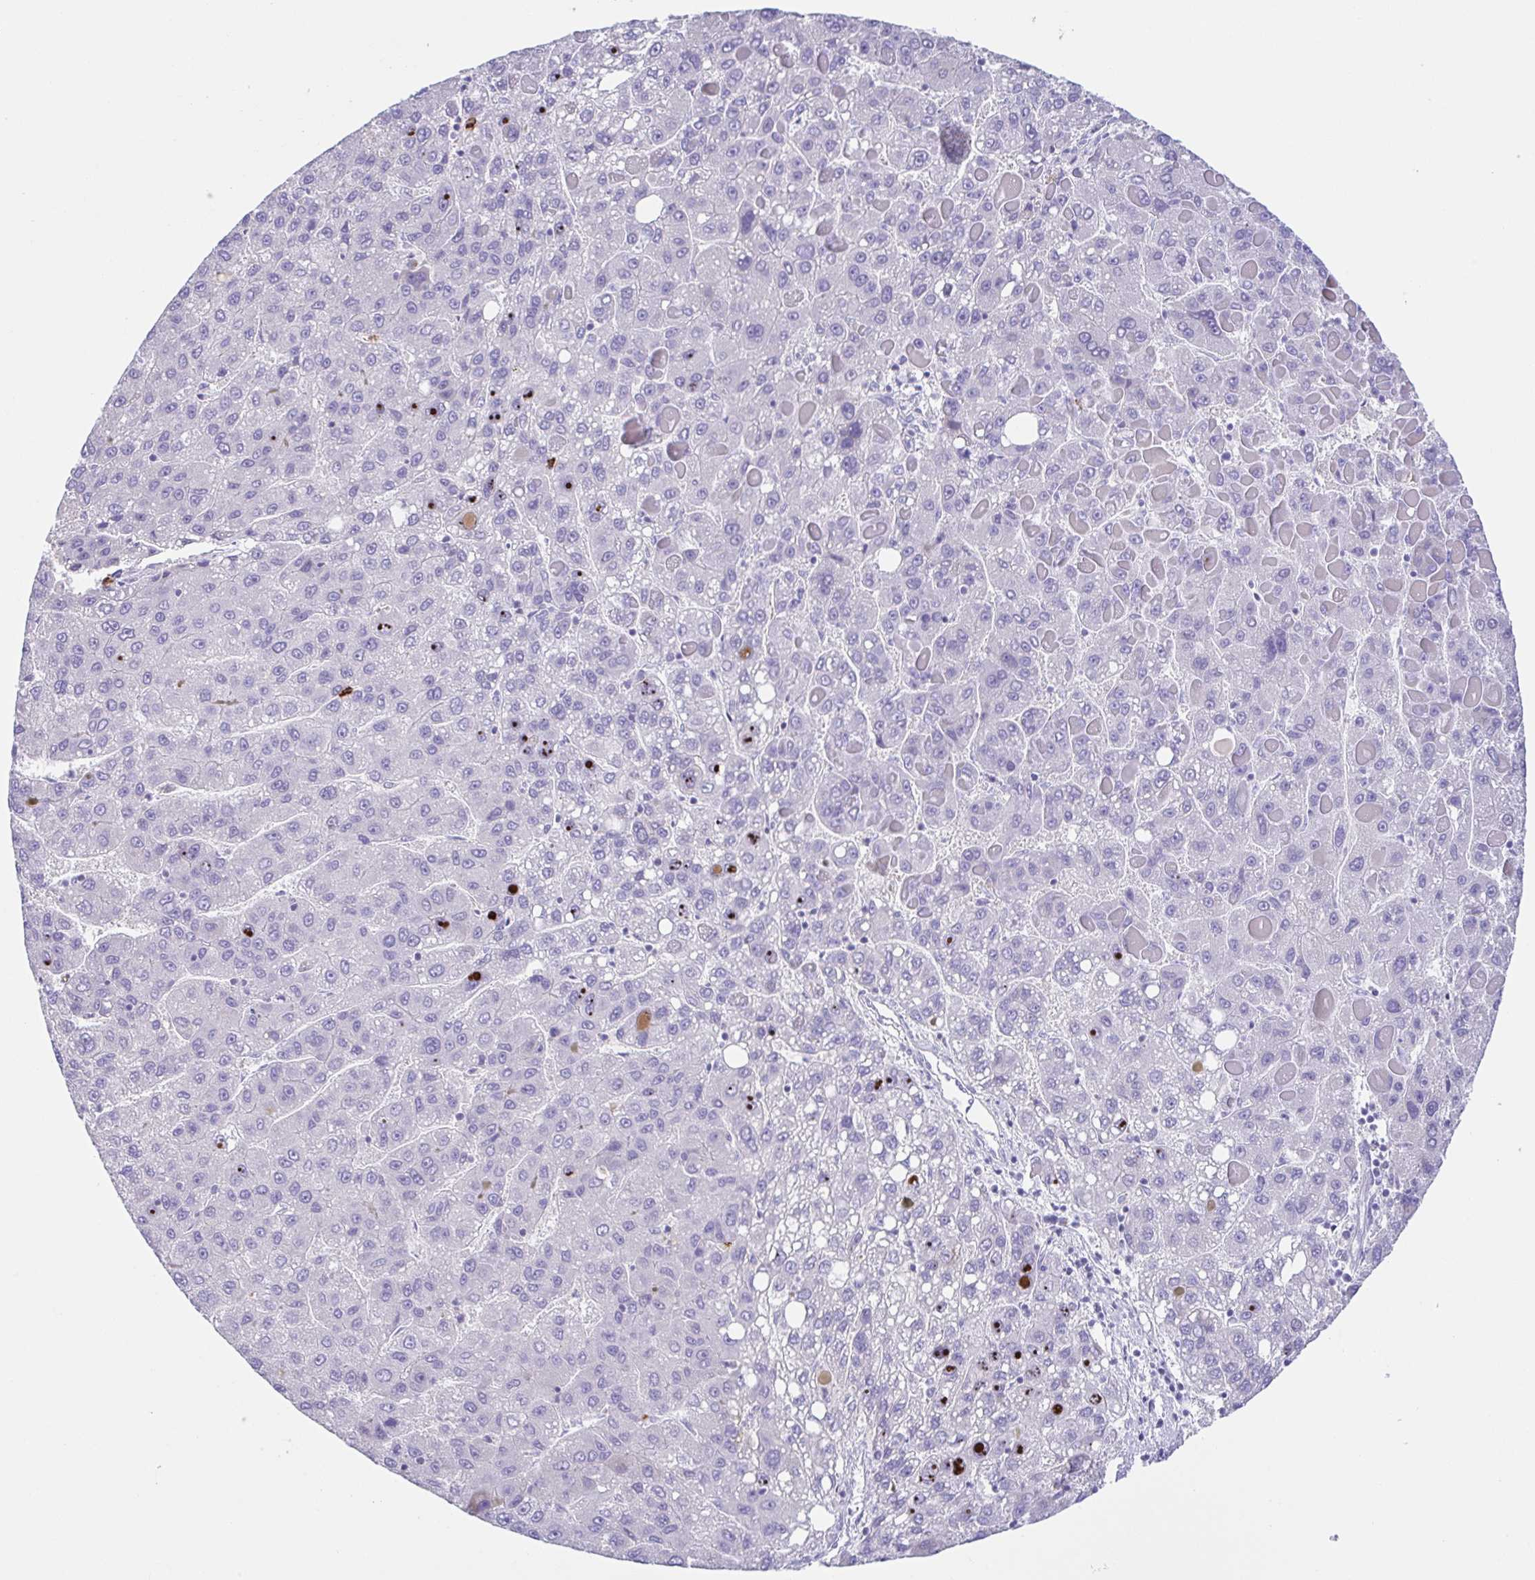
{"staining": {"intensity": "negative", "quantity": "none", "location": "none"}, "tissue": "liver cancer", "cell_type": "Tumor cells", "image_type": "cancer", "snomed": [{"axis": "morphology", "description": "Carcinoma, Hepatocellular, NOS"}, {"axis": "topography", "description": "Liver"}], "caption": "High power microscopy micrograph of an immunohistochemistry (IHC) micrograph of liver cancer, revealing no significant expression in tumor cells.", "gene": "ARPP21", "patient": {"sex": "female", "age": 82}}